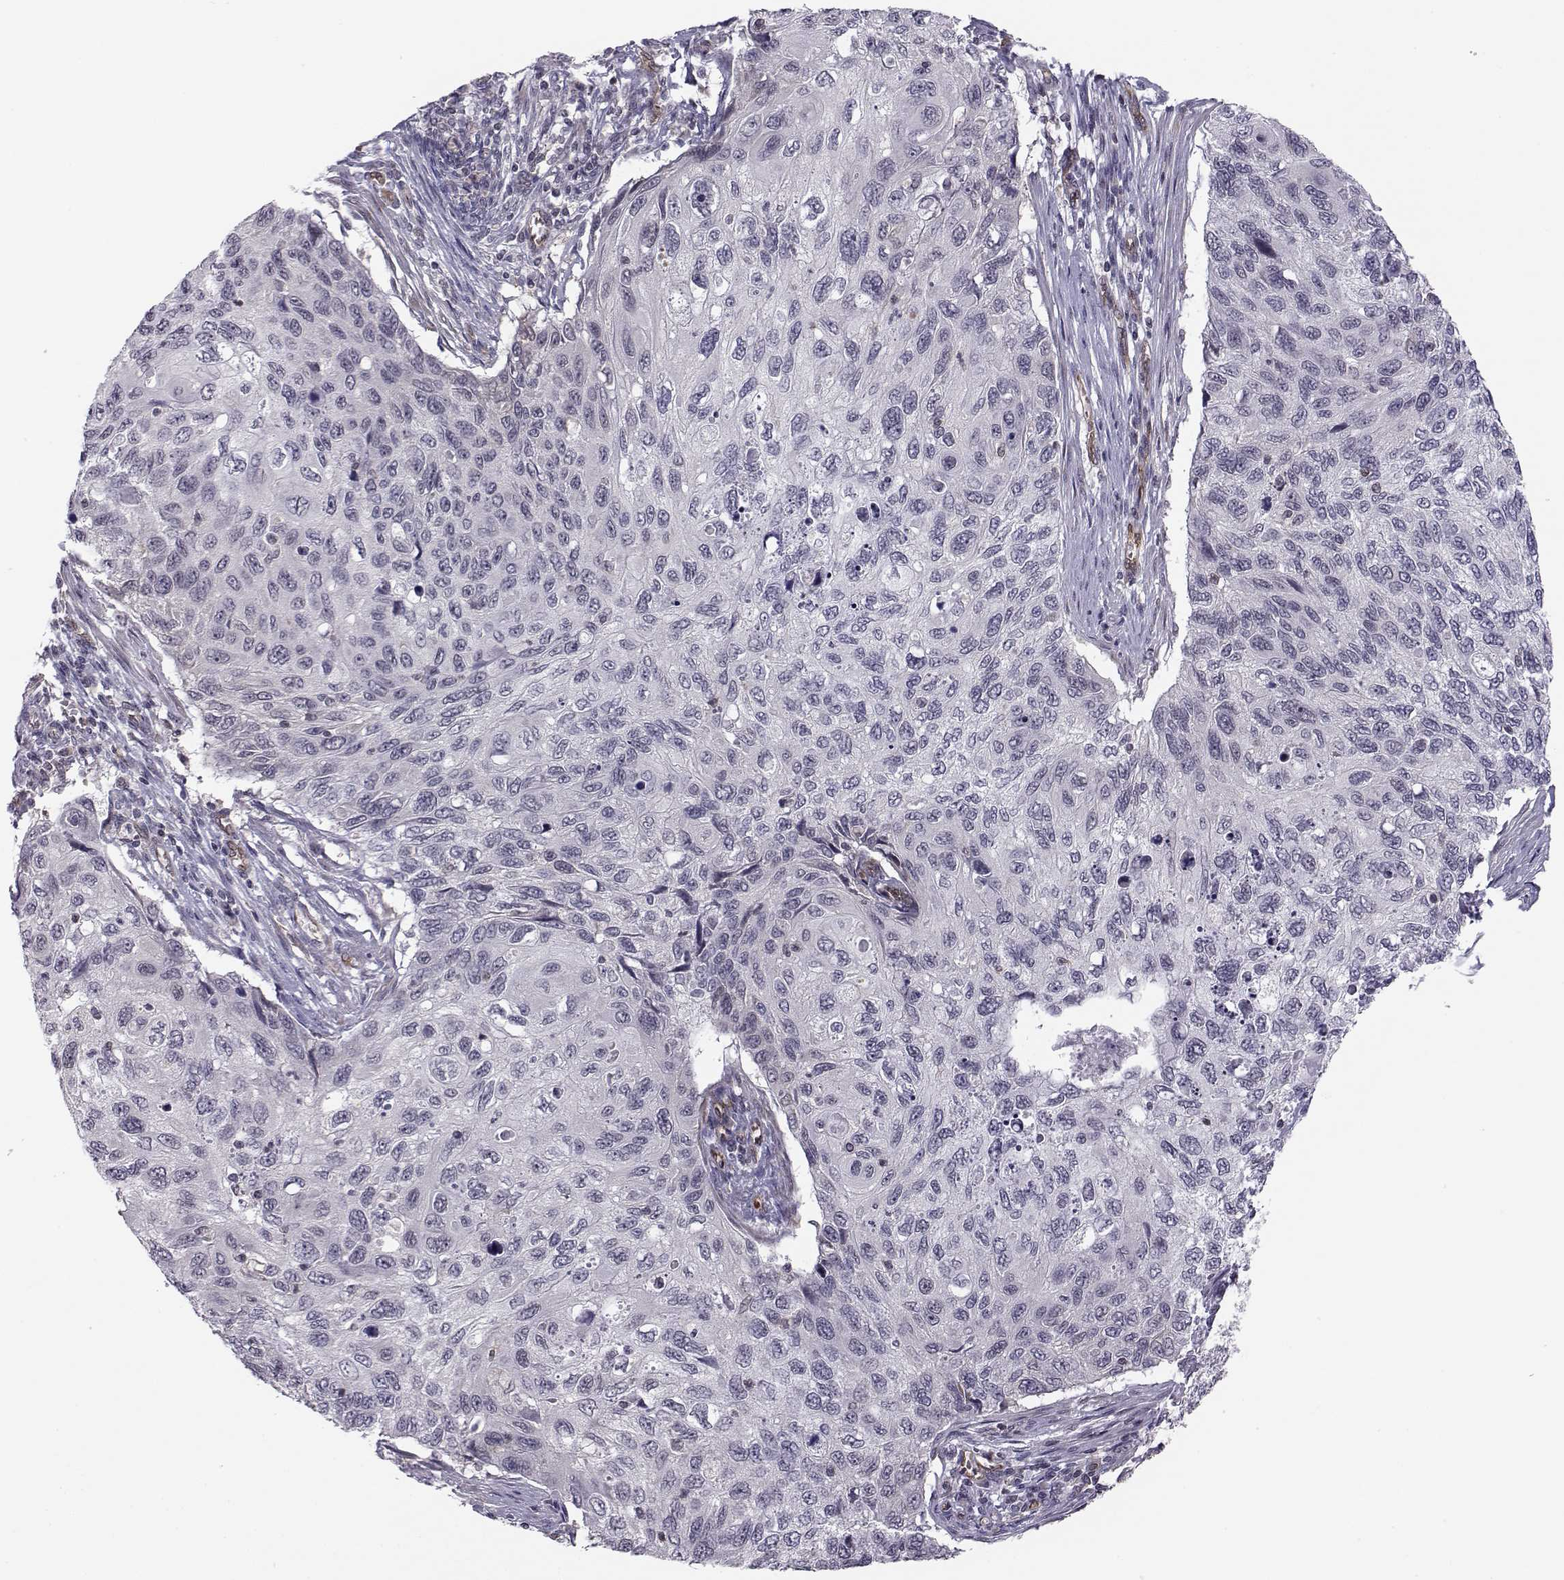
{"staining": {"intensity": "negative", "quantity": "none", "location": "none"}, "tissue": "cervical cancer", "cell_type": "Tumor cells", "image_type": "cancer", "snomed": [{"axis": "morphology", "description": "Squamous cell carcinoma, NOS"}, {"axis": "topography", "description": "Cervix"}], "caption": "This is an immunohistochemistry (IHC) micrograph of human squamous cell carcinoma (cervical). There is no positivity in tumor cells.", "gene": "KIF13B", "patient": {"sex": "female", "age": 70}}